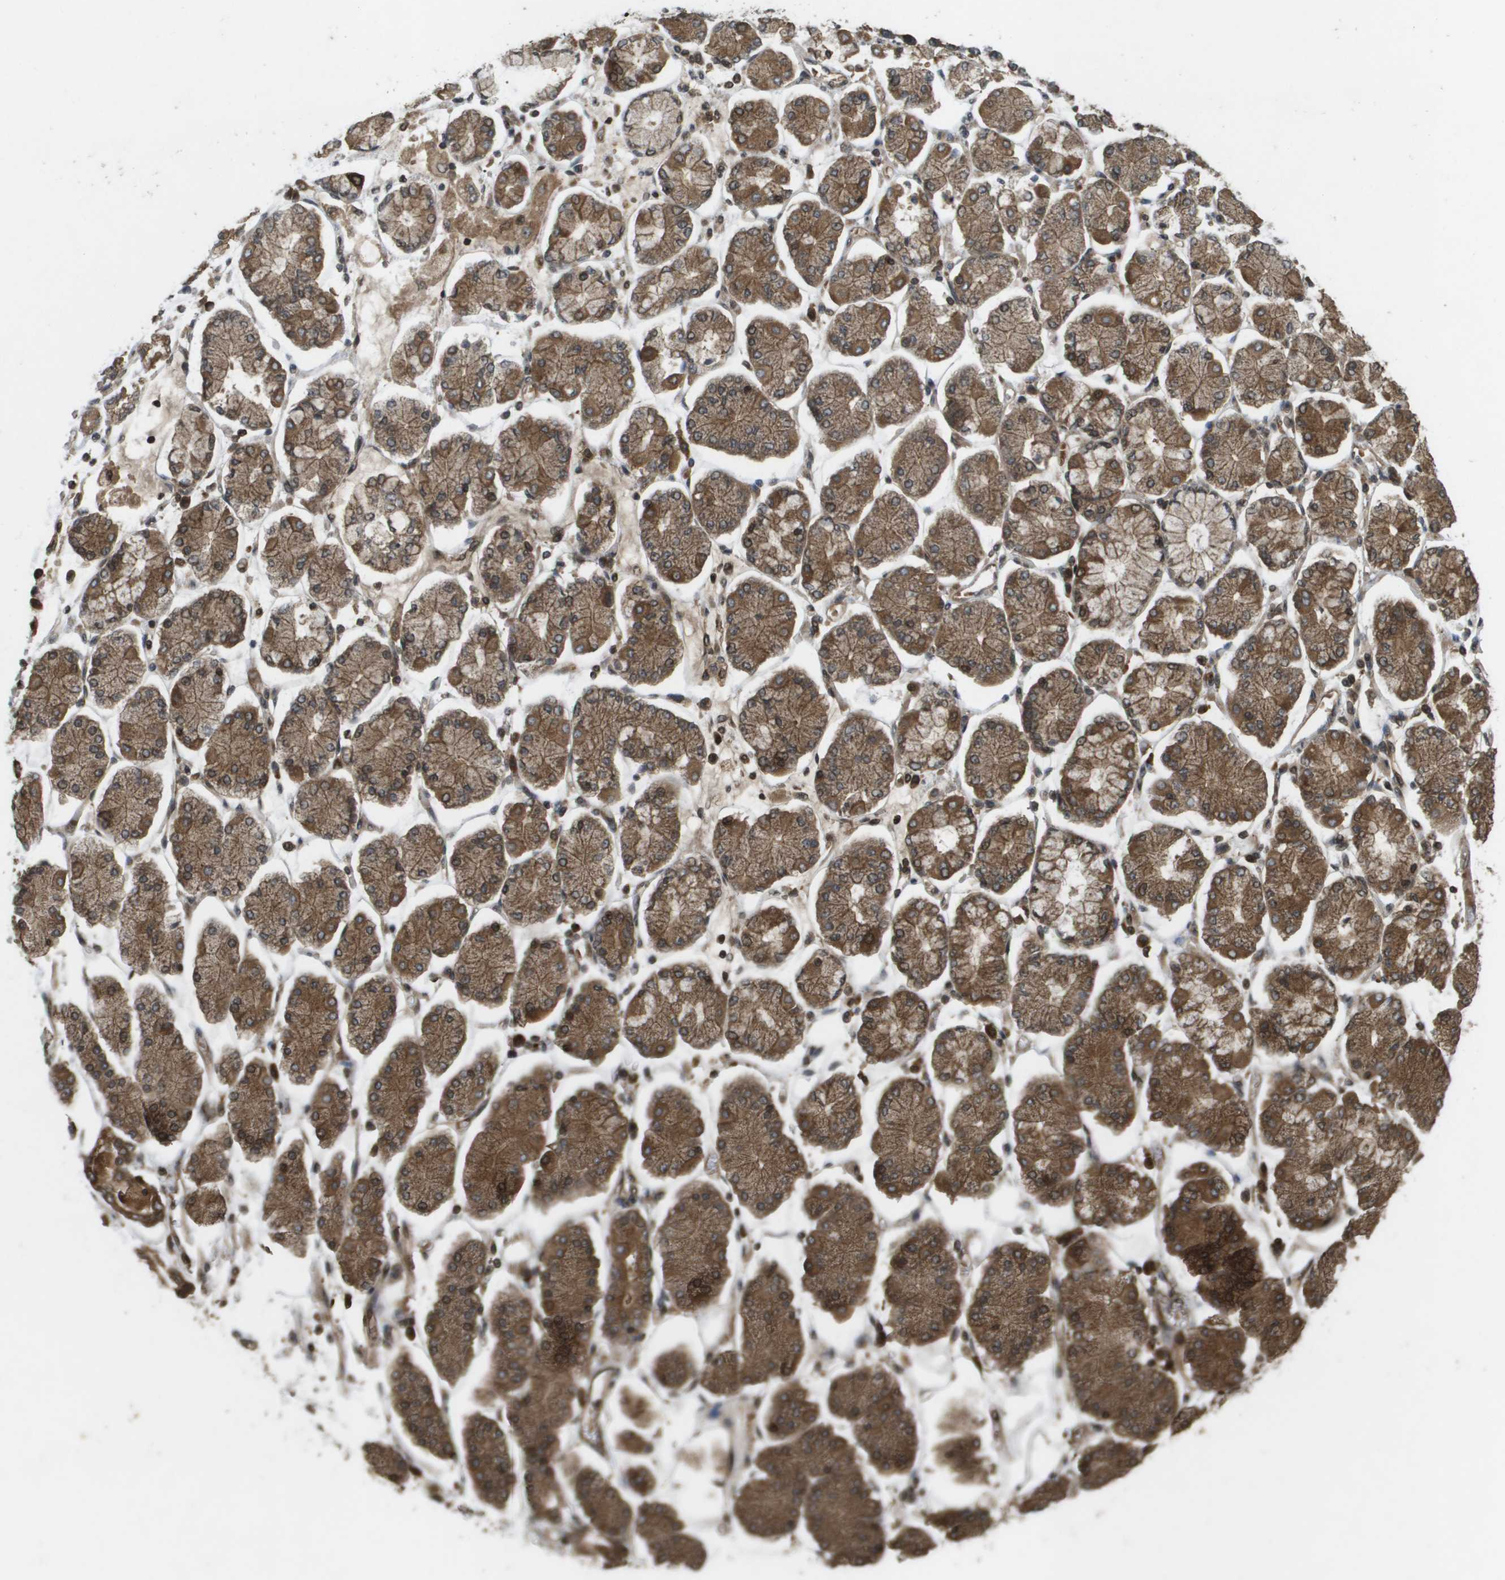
{"staining": {"intensity": "moderate", "quantity": ">75%", "location": "cytoplasmic/membranous"}, "tissue": "stomach cancer", "cell_type": "Tumor cells", "image_type": "cancer", "snomed": [{"axis": "morphology", "description": "Adenocarcinoma, NOS"}, {"axis": "topography", "description": "Stomach"}], "caption": "Immunohistochemical staining of human stomach cancer shows moderate cytoplasmic/membranous protein staining in about >75% of tumor cells. Immunohistochemistry (ihc) stains the protein of interest in brown and the nuclei are stained blue.", "gene": "KIF11", "patient": {"sex": "male", "age": 76}}